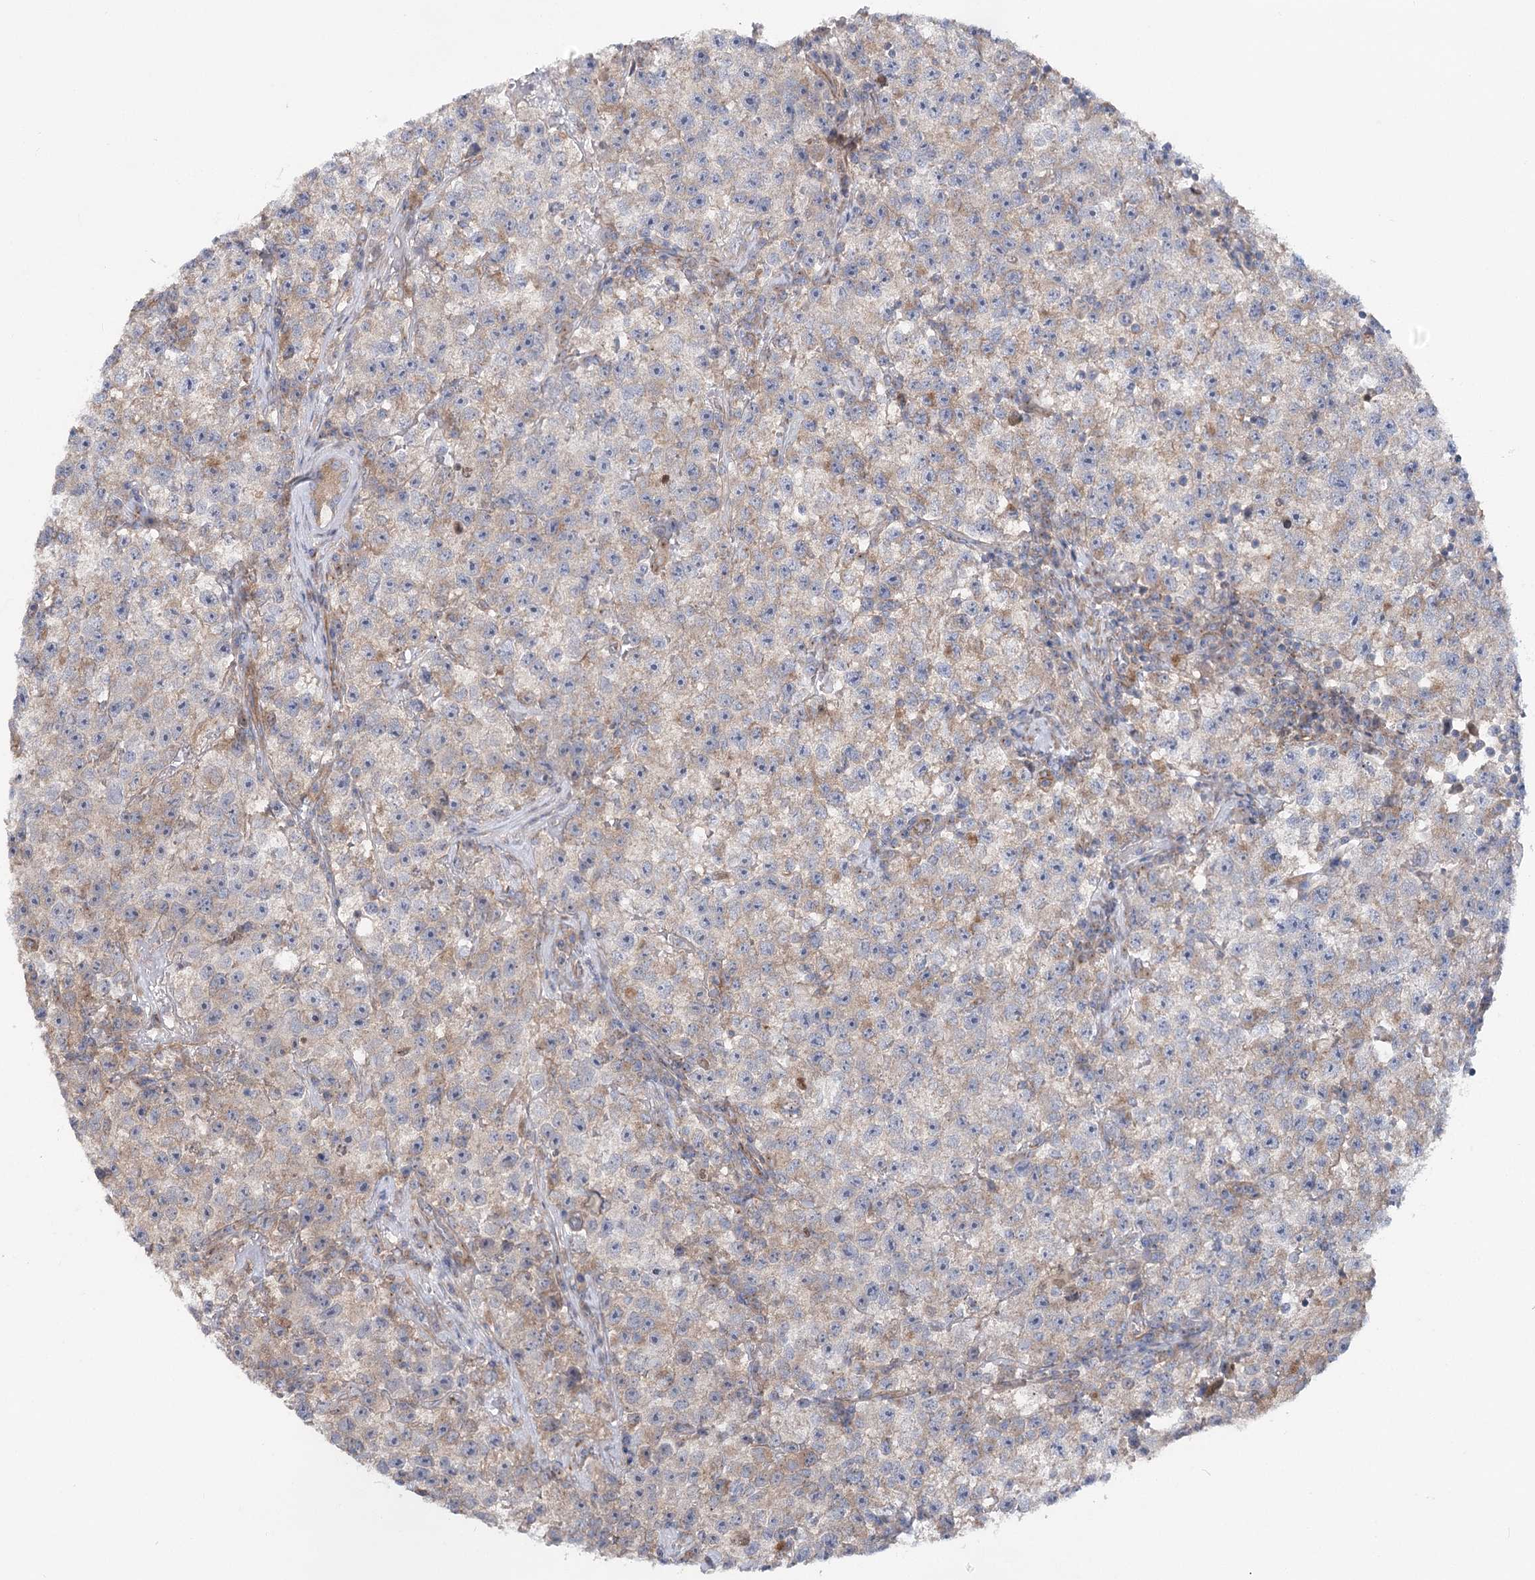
{"staining": {"intensity": "weak", "quantity": "25%-75%", "location": "cytoplasmic/membranous"}, "tissue": "testis cancer", "cell_type": "Tumor cells", "image_type": "cancer", "snomed": [{"axis": "morphology", "description": "Seminoma, NOS"}, {"axis": "topography", "description": "Testis"}], "caption": "Immunohistochemistry (IHC) (DAB (3,3'-diaminobenzidine)) staining of human seminoma (testis) reveals weak cytoplasmic/membranous protein expression in approximately 25%-75% of tumor cells.", "gene": "SCN11A", "patient": {"sex": "male", "age": 22}}